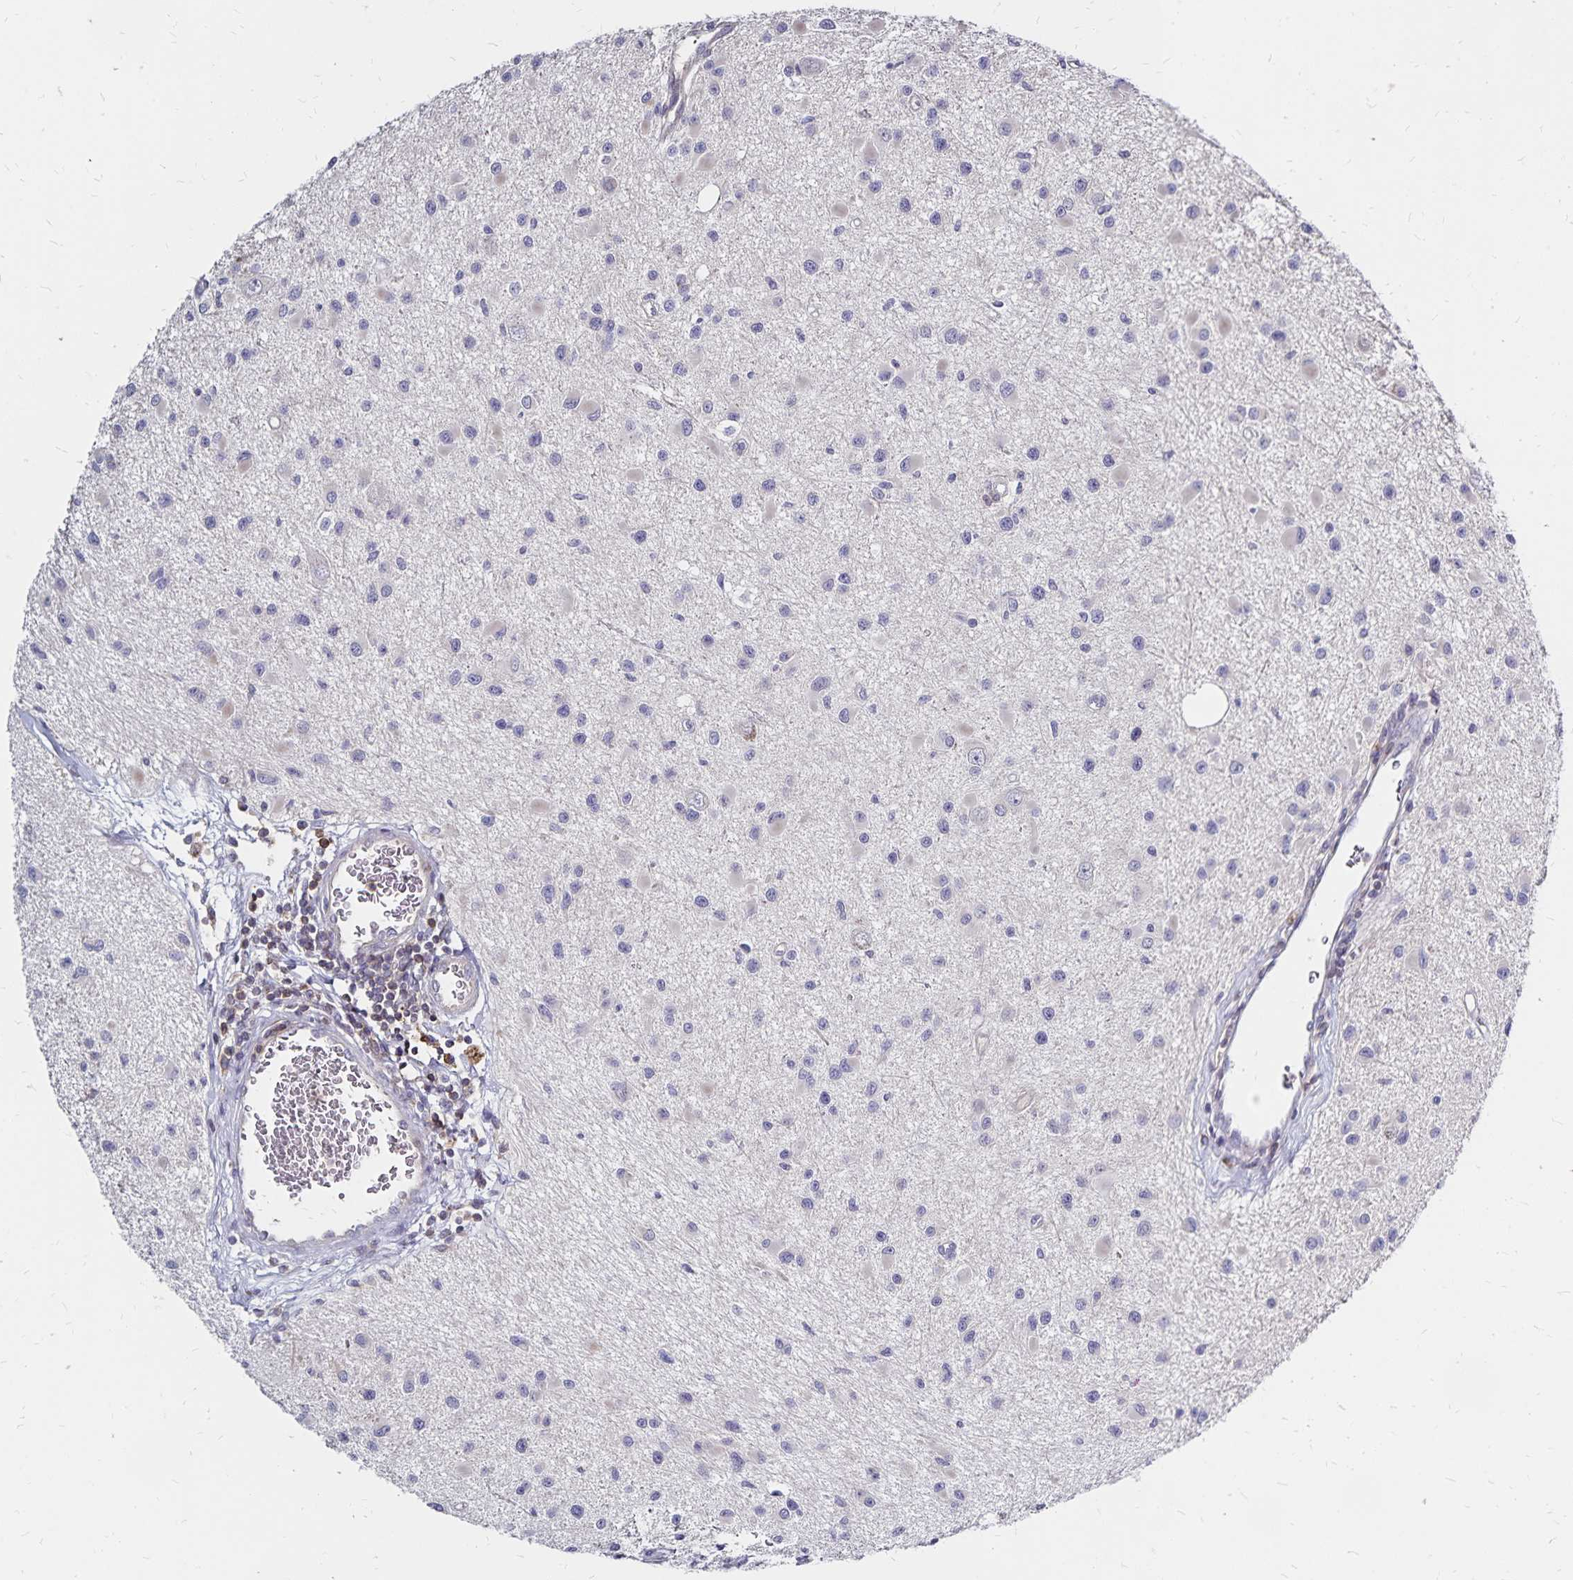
{"staining": {"intensity": "negative", "quantity": "none", "location": "none"}, "tissue": "glioma", "cell_type": "Tumor cells", "image_type": "cancer", "snomed": [{"axis": "morphology", "description": "Glioma, malignant, High grade"}, {"axis": "topography", "description": "Brain"}], "caption": "Micrograph shows no significant protein staining in tumor cells of malignant high-grade glioma.", "gene": "NAGPA", "patient": {"sex": "male", "age": 54}}